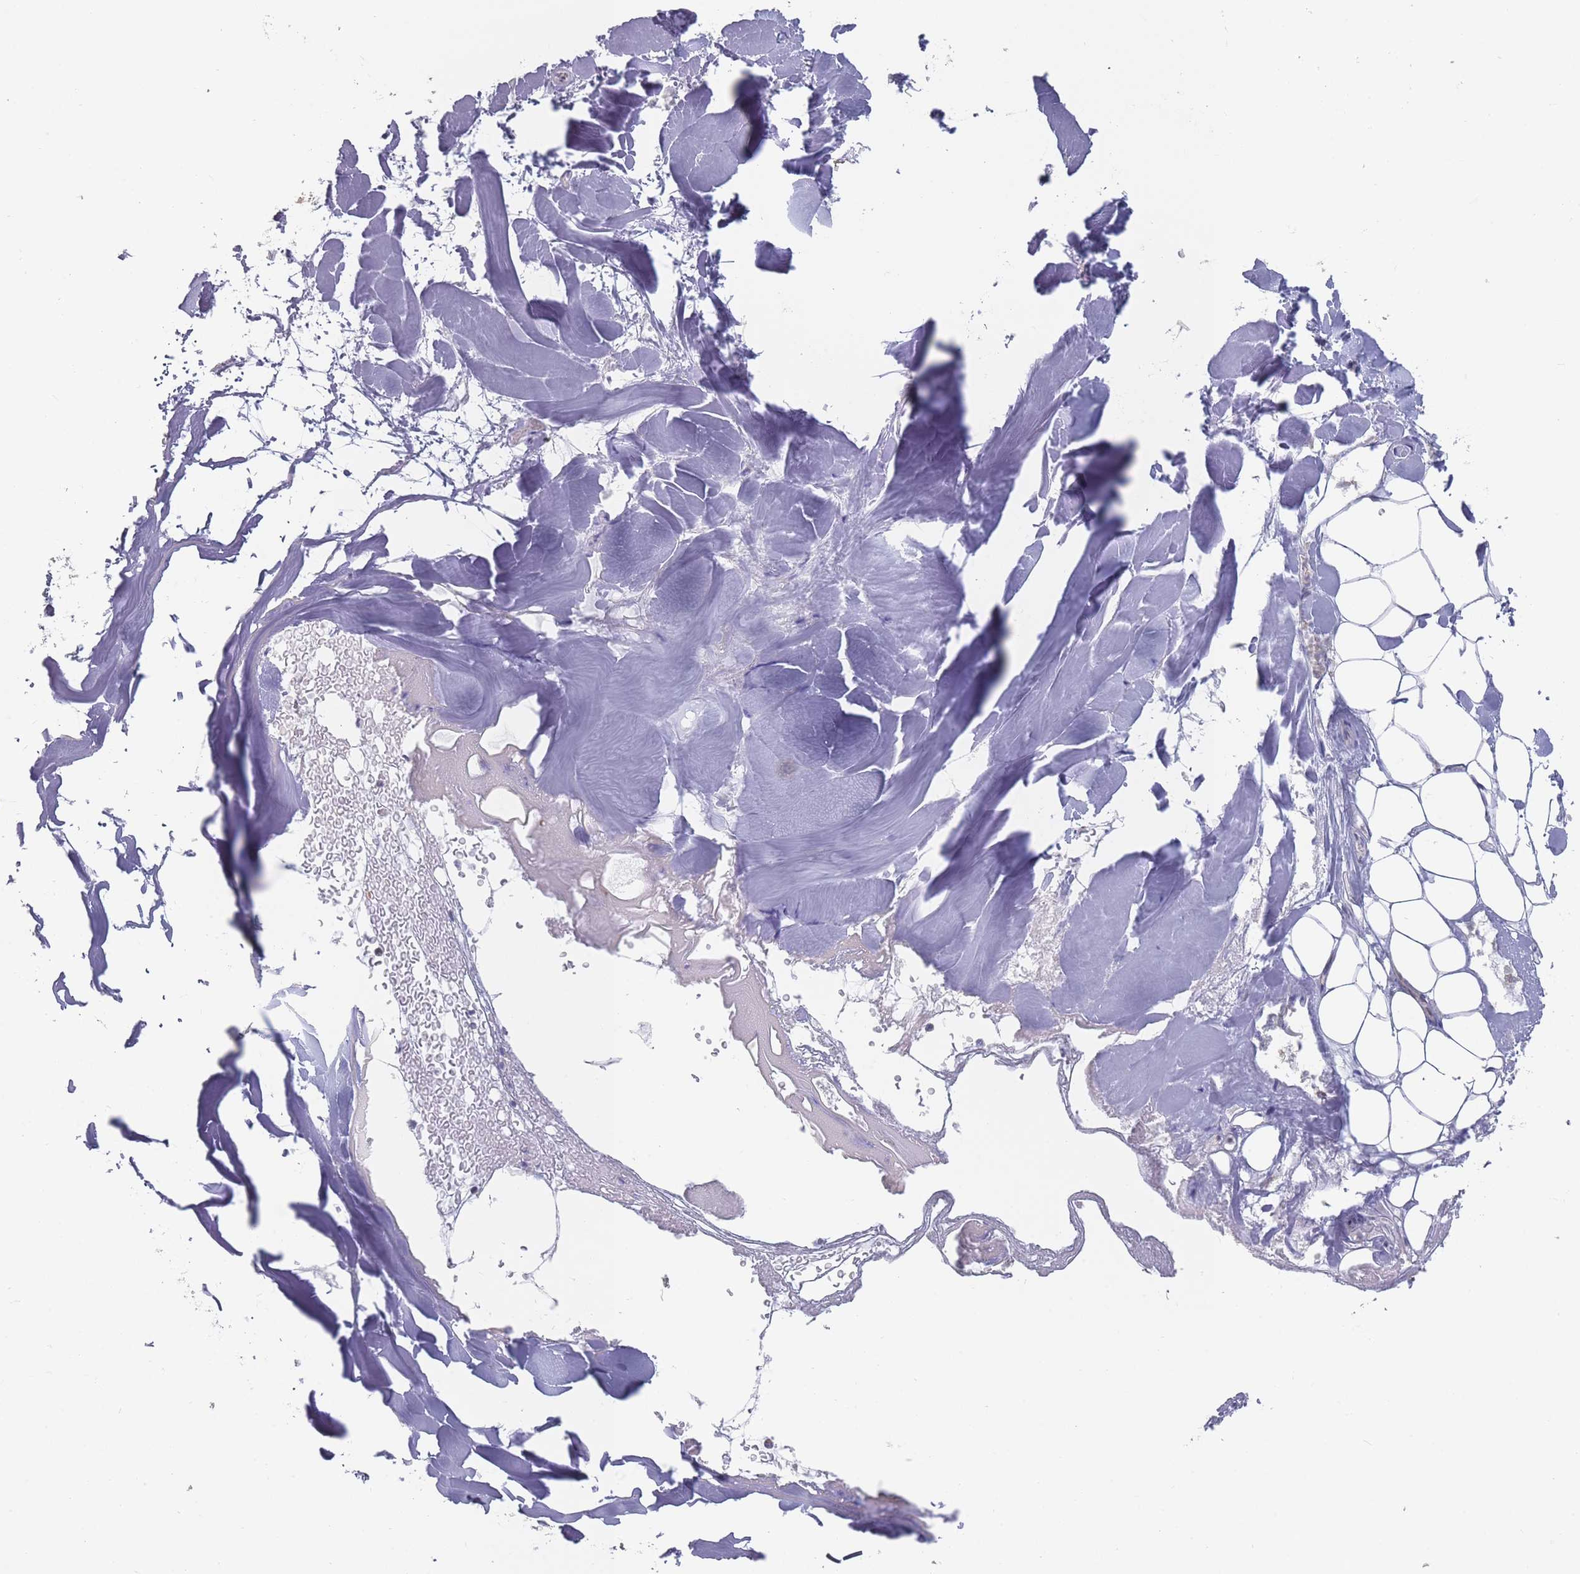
{"staining": {"intensity": "moderate", "quantity": ">75%", "location": "cytoplasmic/membranous"}, "tissue": "adipose tissue", "cell_type": "Adipocytes", "image_type": "normal", "snomed": [{"axis": "morphology", "description": "Normal tissue, NOS"}, {"axis": "topography", "description": "Peripheral nerve tissue"}], "caption": "Protein analysis of normal adipose tissue exhibits moderate cytoplasmic/membranous positivity in approximately >75% of adipocytes. (DAB (3,3'-diaminobenzidine) = brown stain, brightfield microscopy at high magnification).", "gene": "SLC1A6", "patient": {"sex": "male", "age": 74}}